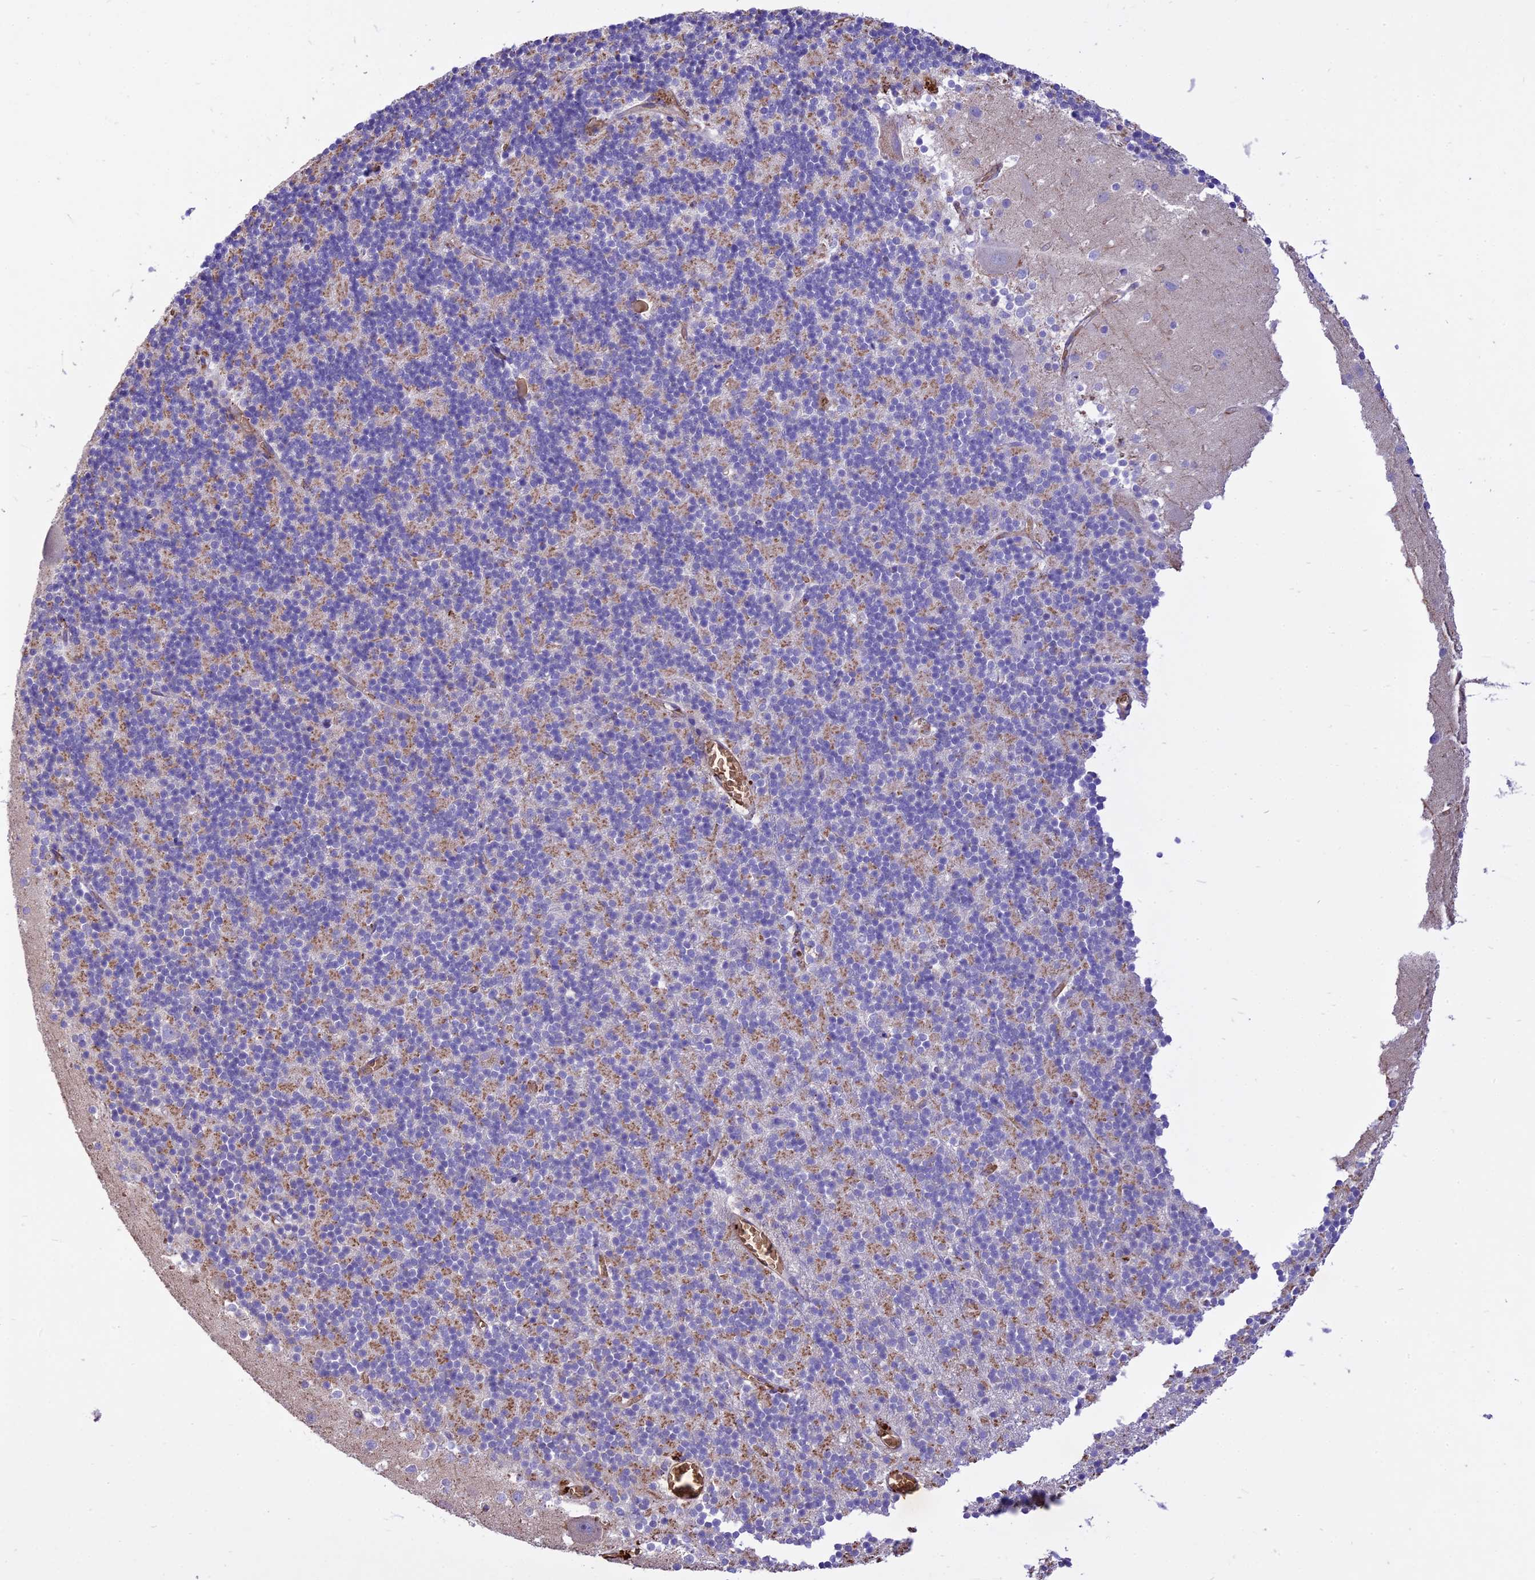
{"staining": {"intensity": "weak", "quantity": "25%-75%", "location": "cytoplasmic/membranous"}, "tissue": "cerebellum", "cell_type": "Cells in granular layer", "image_type": "normal", "snomed": [{"axis": "morphology", "description": "Normal tissue, NOS"}, {"axis": "topography", "description": "Cerebellum"}], "caption": "This photomicrograph exhibits immunohistochemistry (IHC) staining of unremarkable cerebellum, with low weak cytoplasmic/membranous staining in approximately 25%-75% of cells in granular layer.", "gene": "TTC4", "patient": {"sex": "male", "age": 54}}